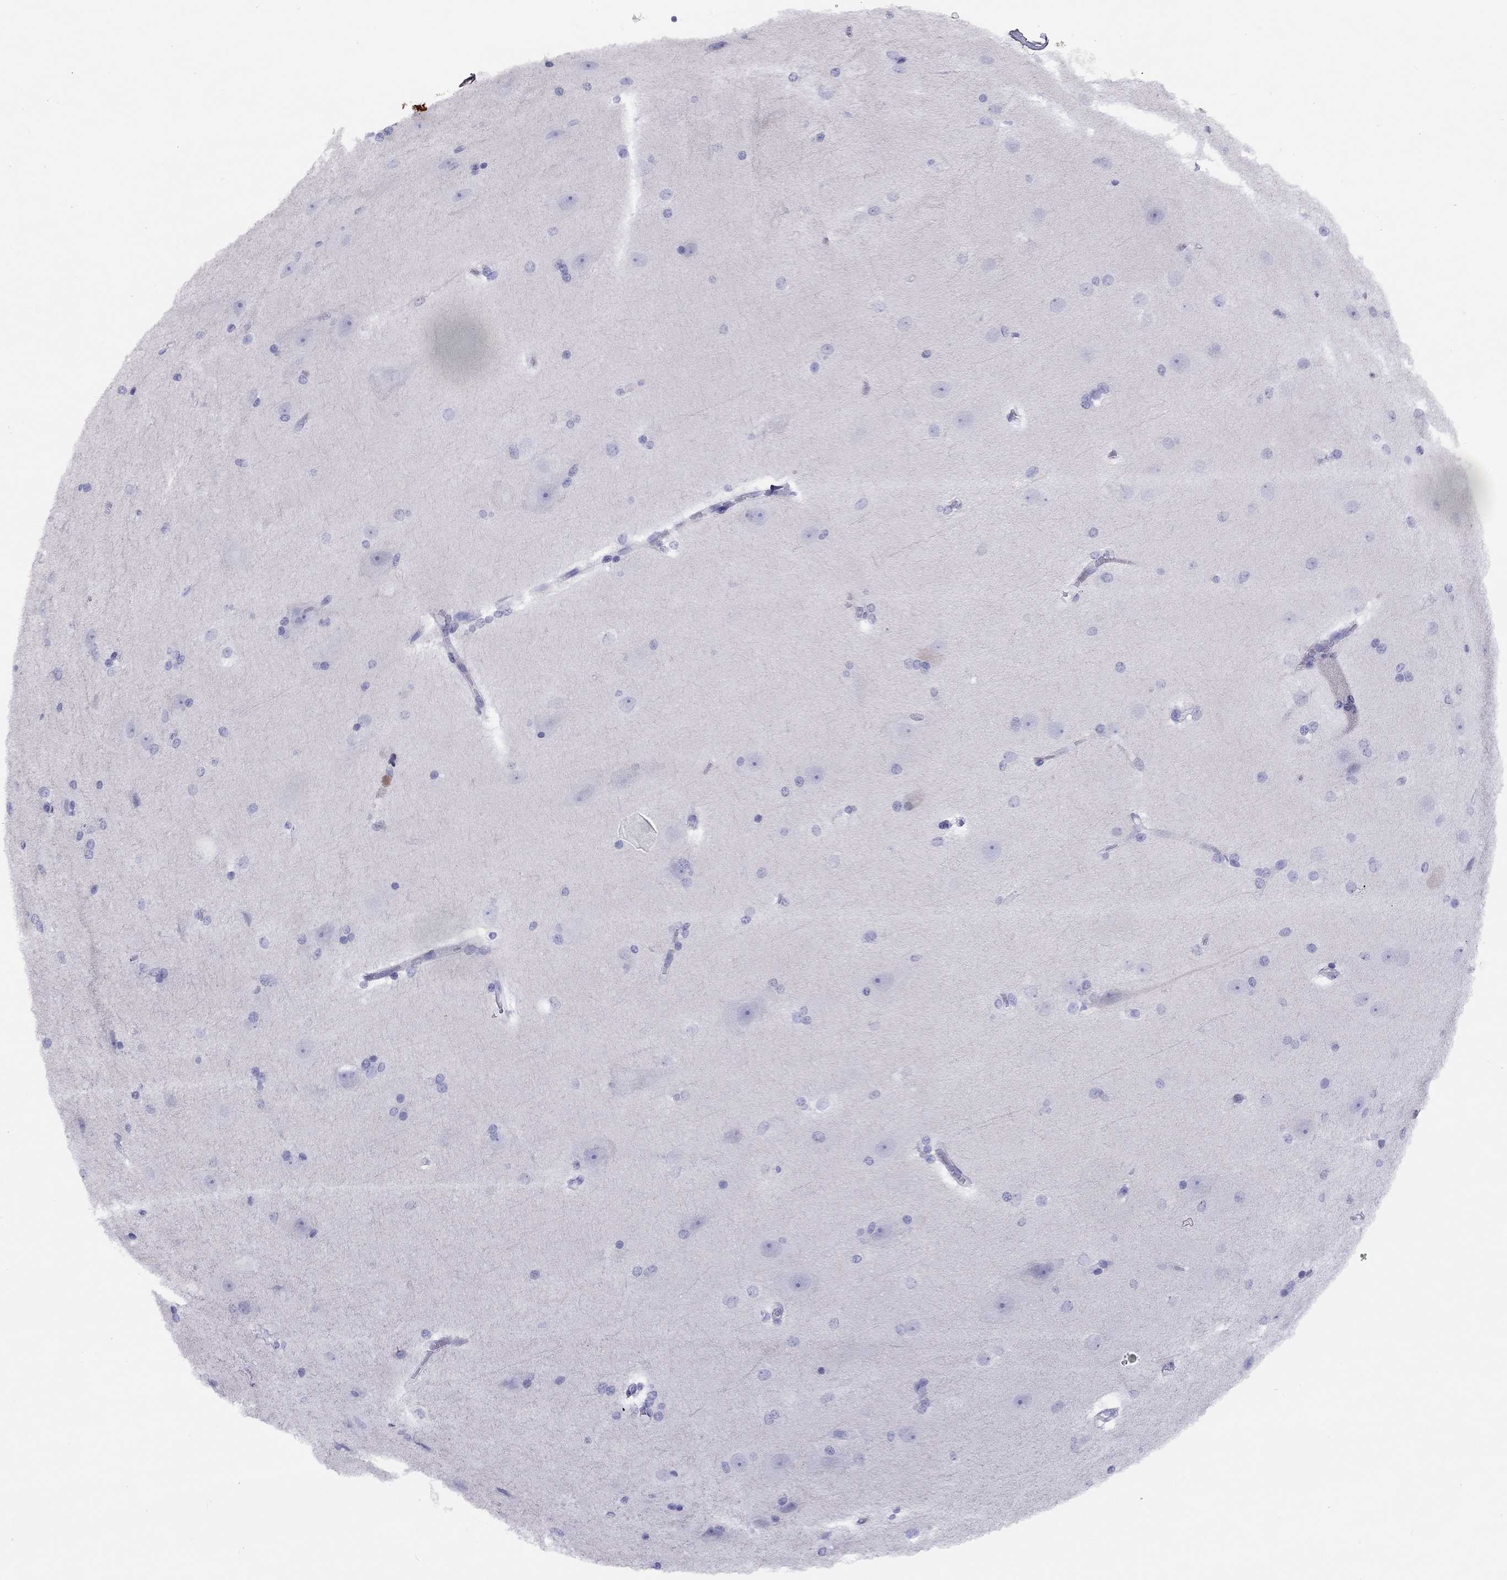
{"staining": {"intensity": "negative", "quantity": "none", "location": "none"}, "tissue": "hippocampus", "cell_type": "Glial cells", "image_type": "normal", "snomed": [{"axis": "morphology", "description": "Normal tissue, NOS"}, {"axis": "topography", "description": "Cerebral cortex"}, {"axis": "topography", "description": "Hippocampus"}], "caption": "Immunohistochemistry (IHC) micrograph of benign hippocampus: human hippocampus stained with DAB demonstrates no significant protein staining in glial cells. The staining was performed using DAB to visualize the protein expression in brown, while the nuclei were stained in blue with hematoxylin (Magnification: 20x).", "gene": "LRIT2", "patient": {"sex": "female", "age": 19}}